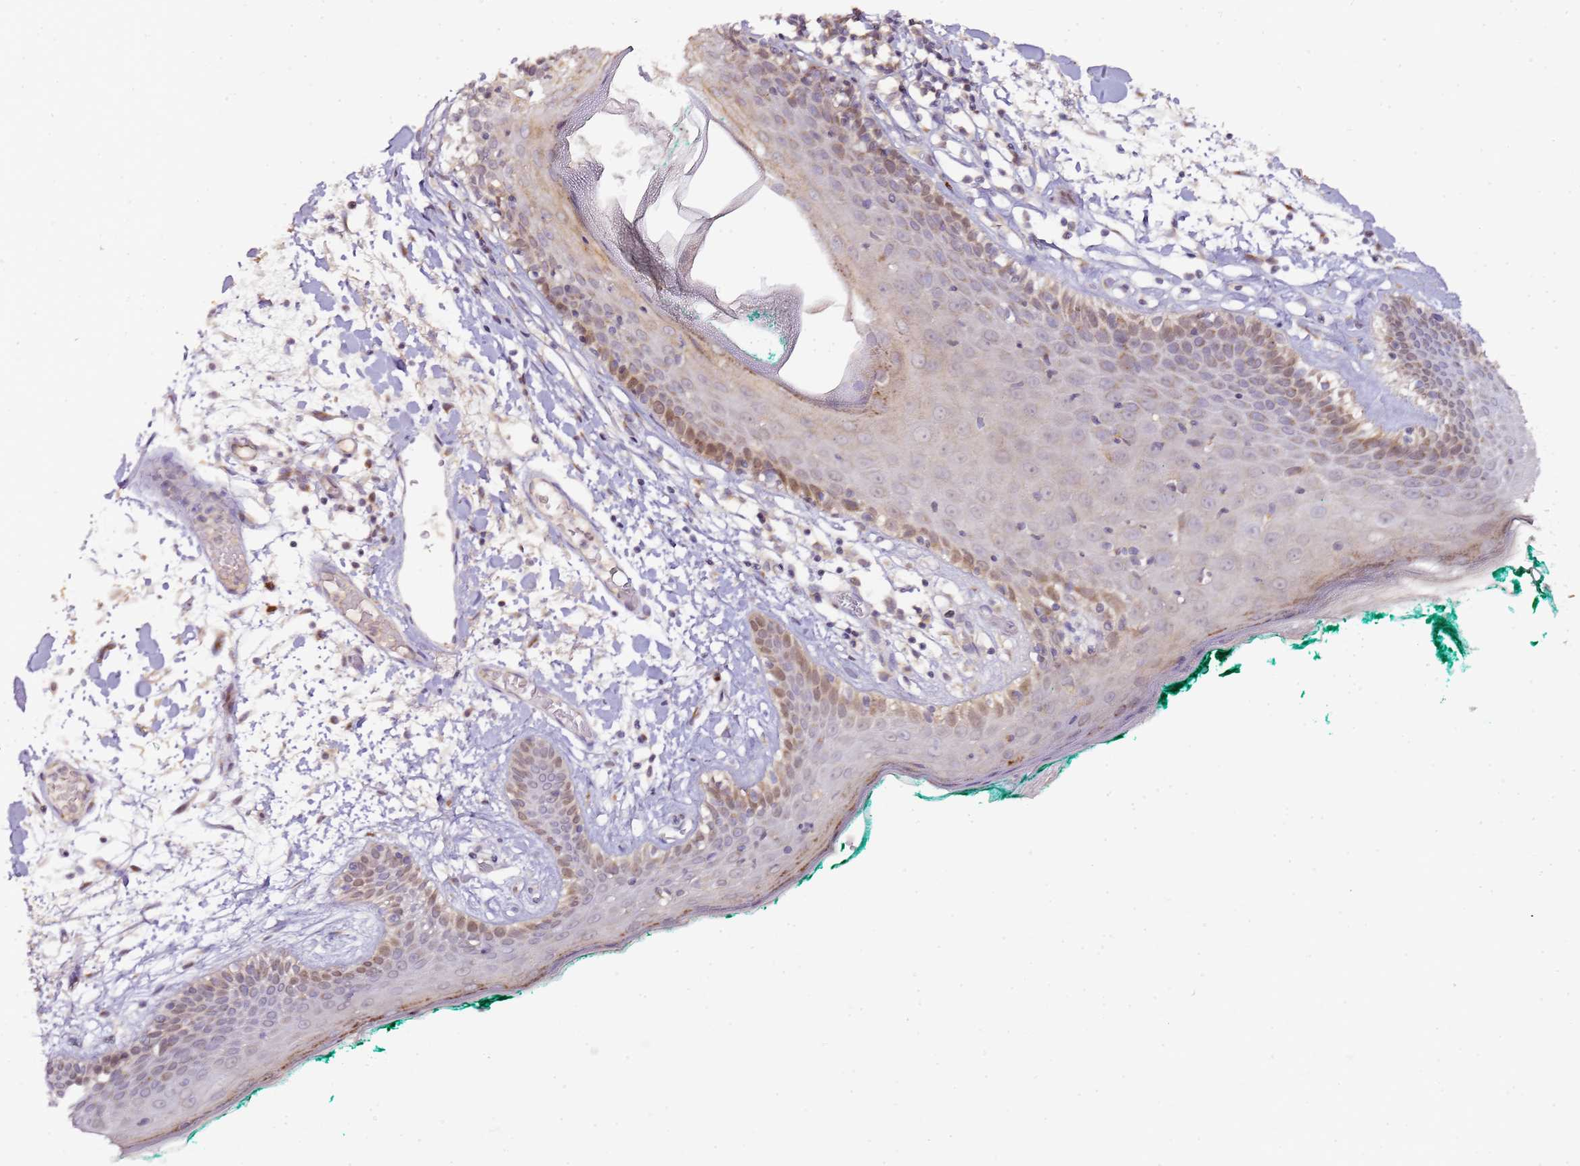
{"staining": {"intensity": "weak", "quantity": "25%-75%", "location": "nuclear"}, "tissue": "skin", "cell_type": "Fibroblasts", "image_type": "normal", "snomed": [{"axis": "morphology", "description": "Normal tissue, NOS"}, {"axis": "topography", "description": "Skin"}], "caption": "Immunohistochemical staining of unremarkable human skin demonstrates low levels of weak nuclear expression in about 25%-75% of fibroblasts. (DAB = brown stain, brightfield microscopy at high magnification).", "gene": "MRPL49", "patient": {"sex": "male", "age": 79}}